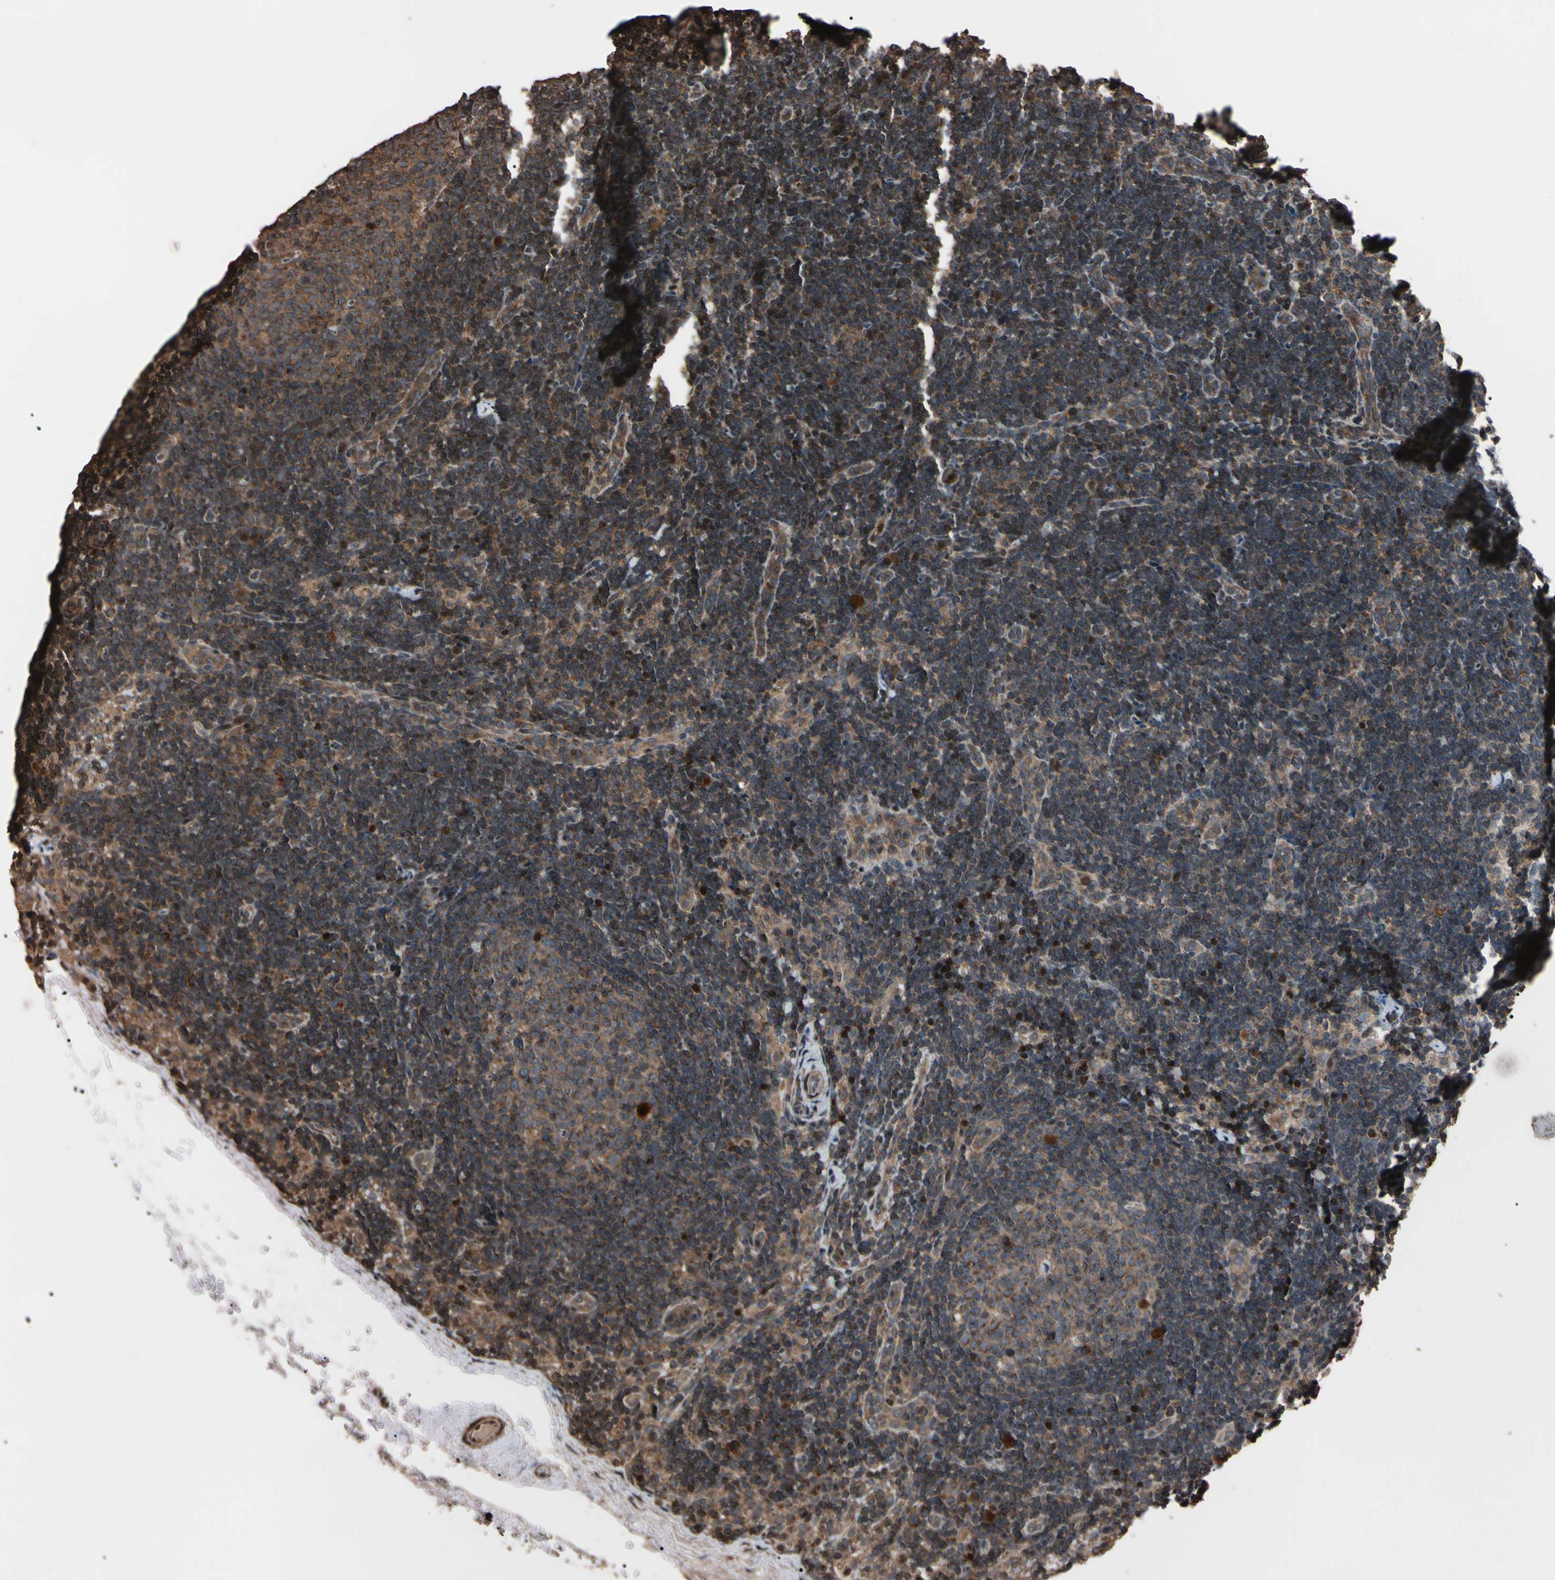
{"staining": {"intensity": "moderate", "quantity": "<25%", "location": "nuclear"}, "tissue": "lymph node", "cell_type": "Germinal center cells", "image_type": "normal", "snomed": [{"axis": "morphology", "description": "Normal tissue, NOS"}, {"axis": "topography", "description": "Lymph node"}], "caption": "Germinal center cells reveal low levels of moderate nuclear staining in approximately <25% of cells in normal human lymph node. (Brightfield microscopy of DAB IHC at high magnification).", "gene": "TNFRSF1A", "patient": {"sex": "female", "age": 14}}